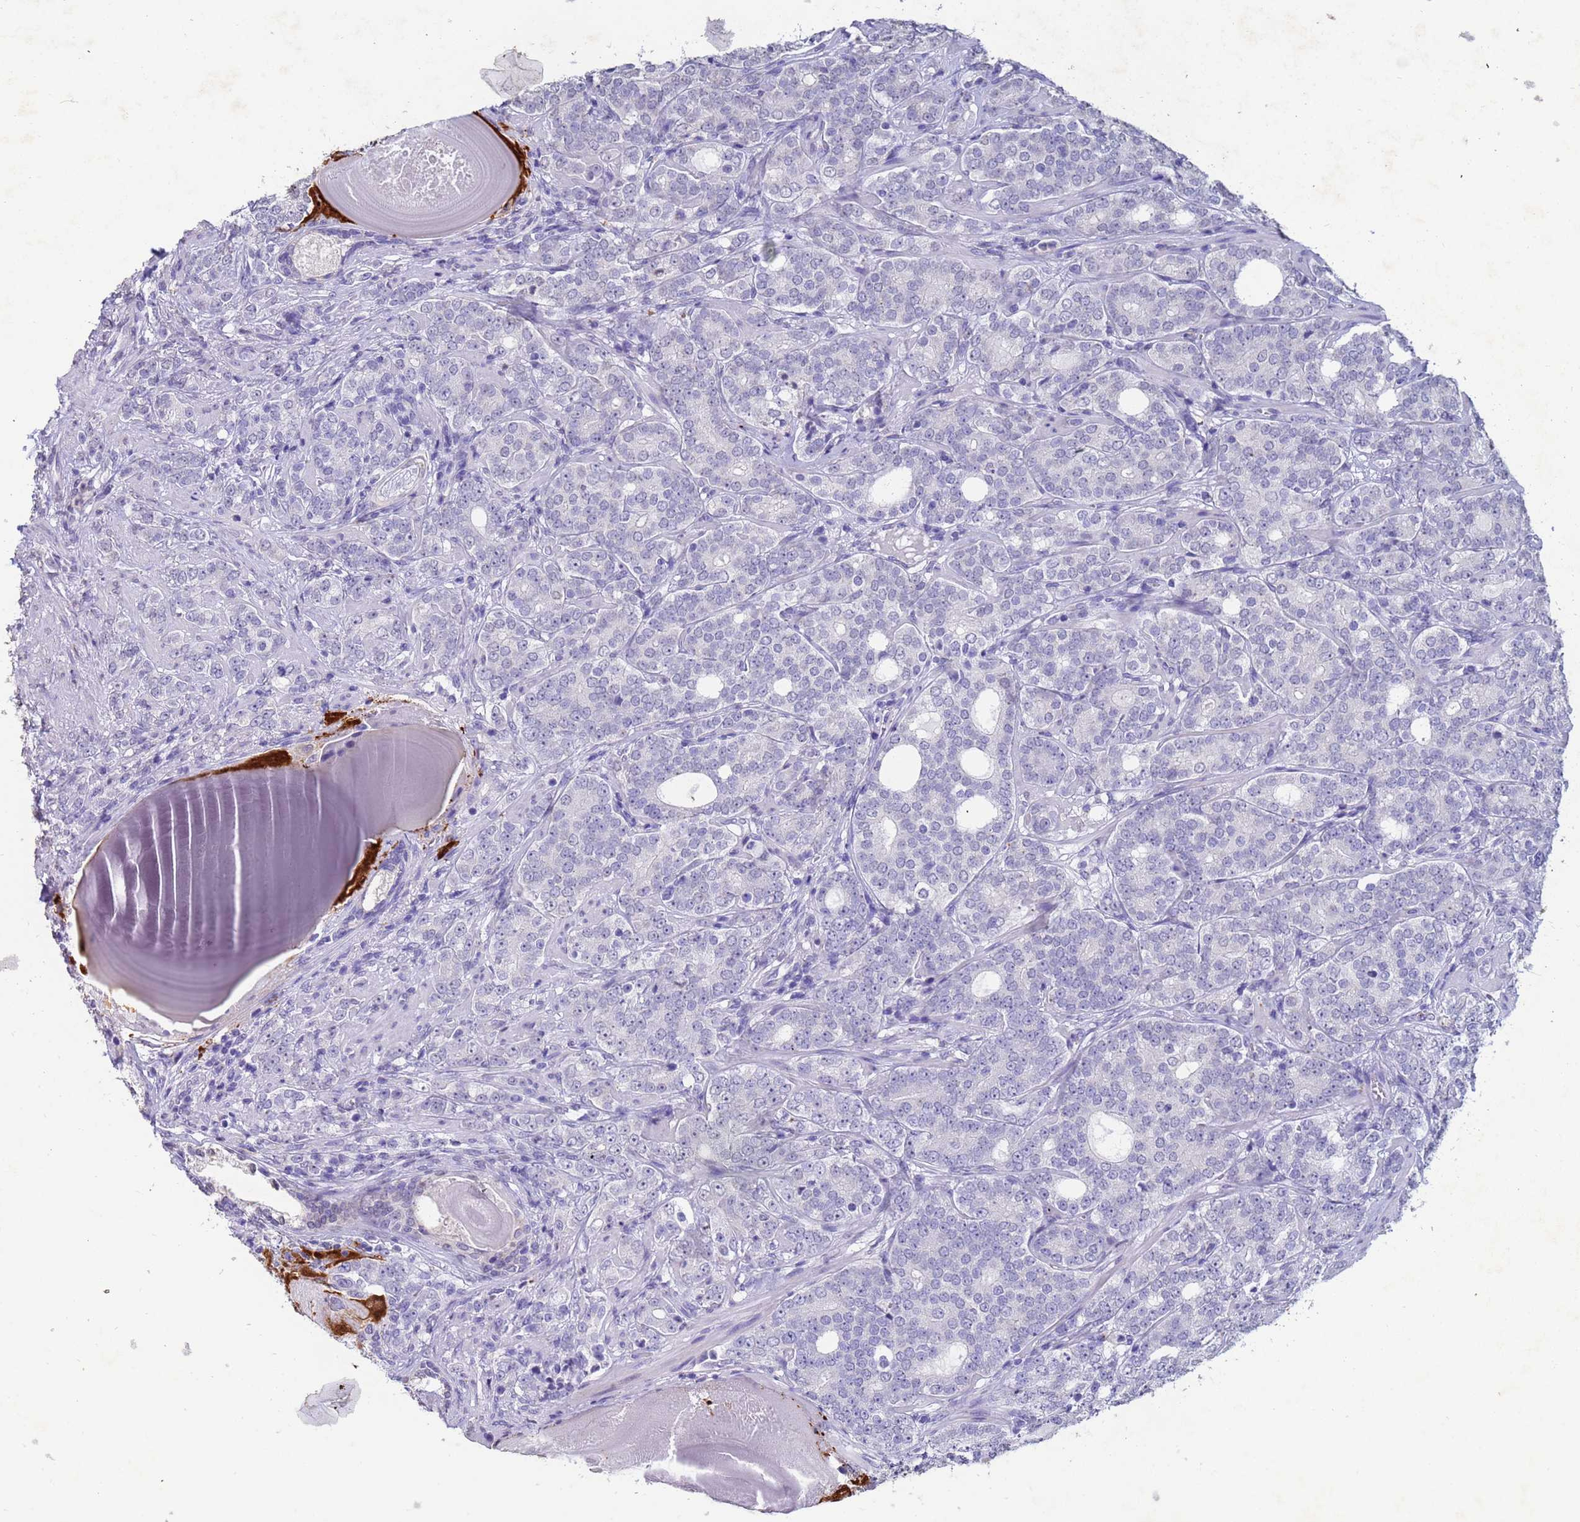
{"staining": {"intensity": "negative", "quantity": "none", "location": "none"}, "tissue": "prostate cancer", "cell_type": "Tumor cells", "image_type": "cancer", "snomed": [{"axis": "morphology", "description": "Adenocarcinoma, High grade"}, {"axis": "topography", "description": "Prostate"}], "caption": "Tumor cells are negative for protein expression in human prostate high-grade adenocarcinoma.", "gene": "CSTB", "patient": {"sex": "male", "age": 64}}